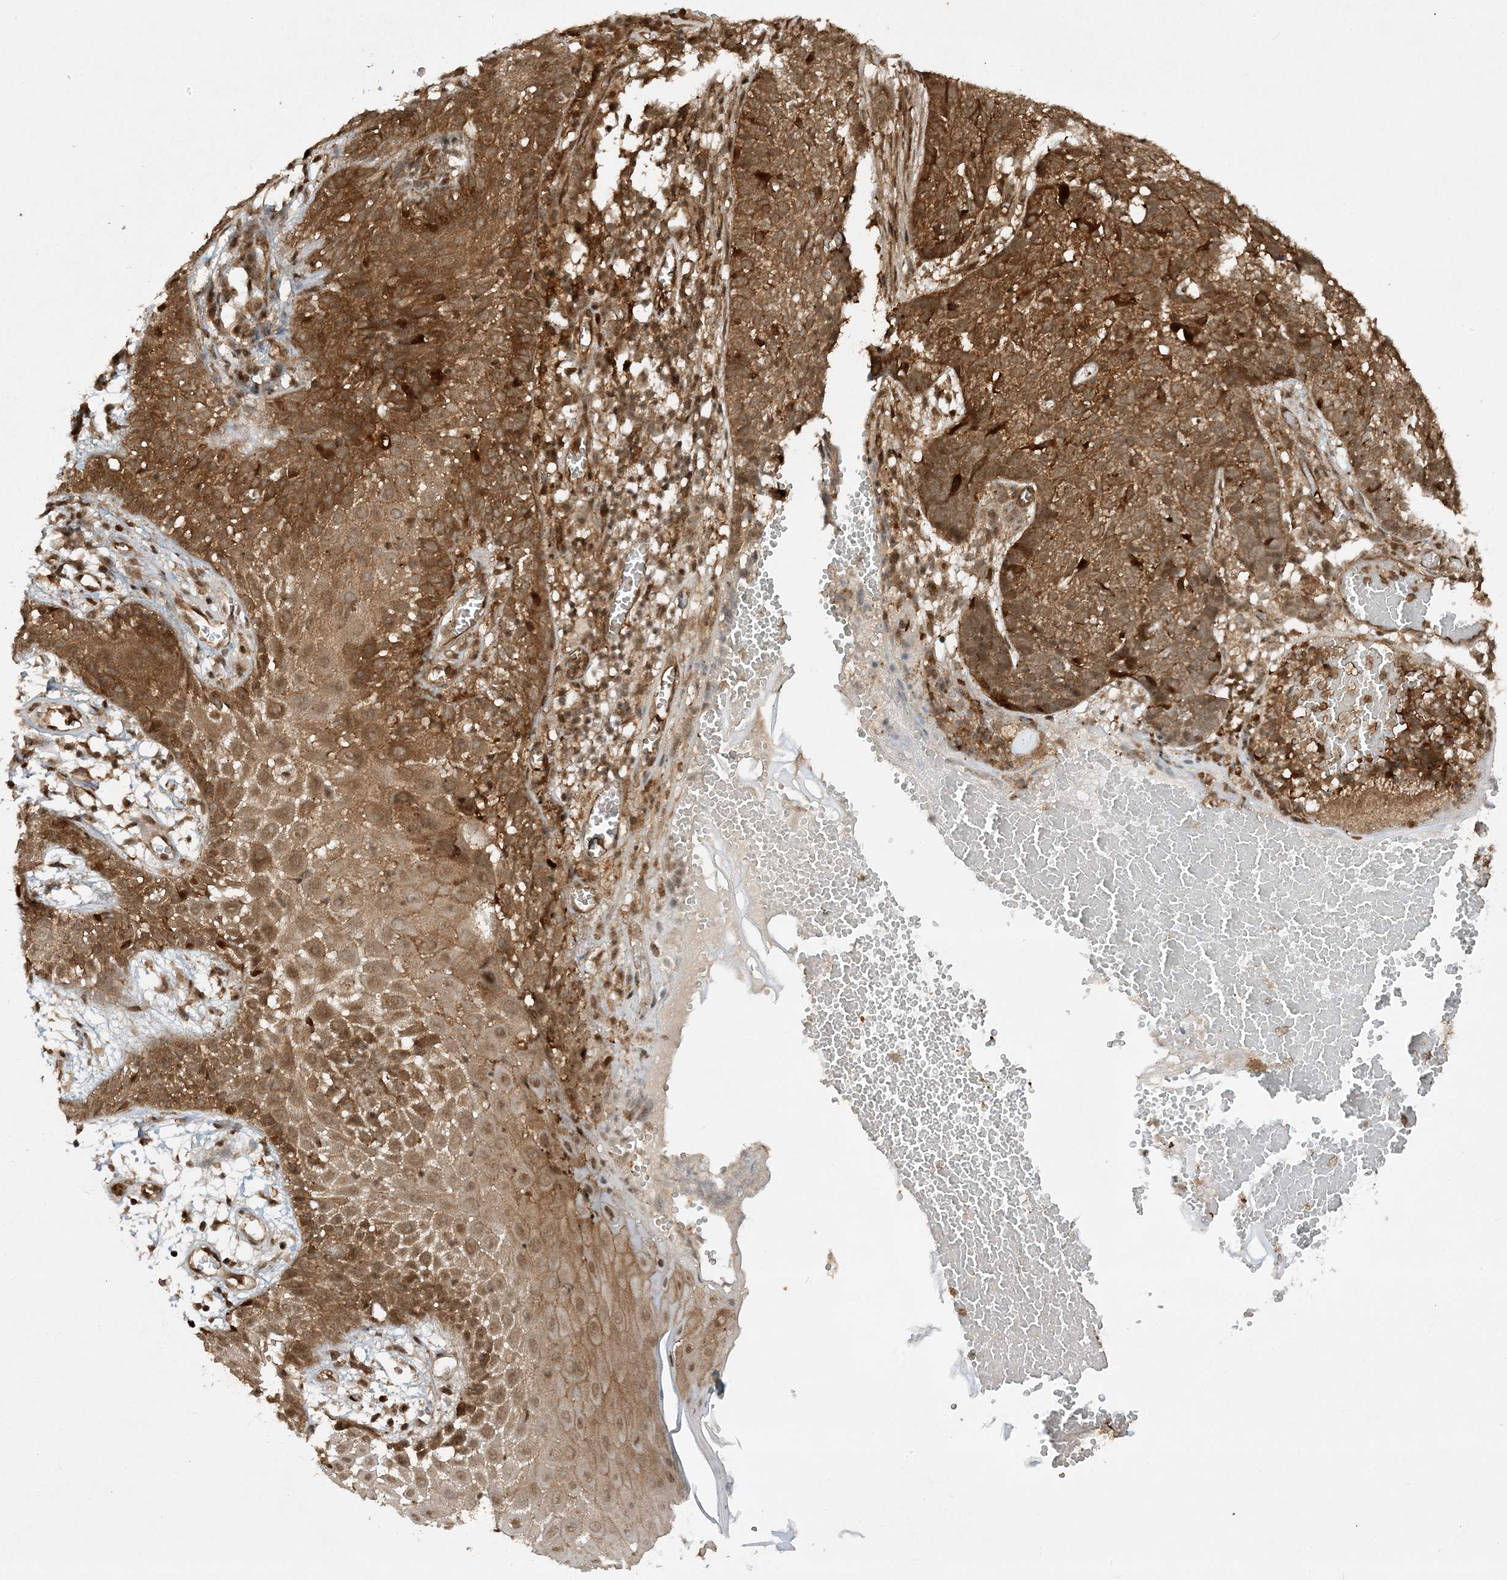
{"staining": {"intensity": "strong", "quantity": ">75%", "location": "cytoplasmic/membranous"}, "tissue": "skin cancer", "cell_type": "Tumor cells", "image_type": "cancer", "snomed": [{"axis": "morphology", "description": "Basal cell carcinoma"}, {"axis": "topography", "description": "Skin"}], "caption": "IHC of human skin cancer demonstrates high levels of strong cytoplasmic/membranous staining in approximately >75% of tumor cells.", "gene": "CERT1", "patient": {"sex": "male", "age": 85}}